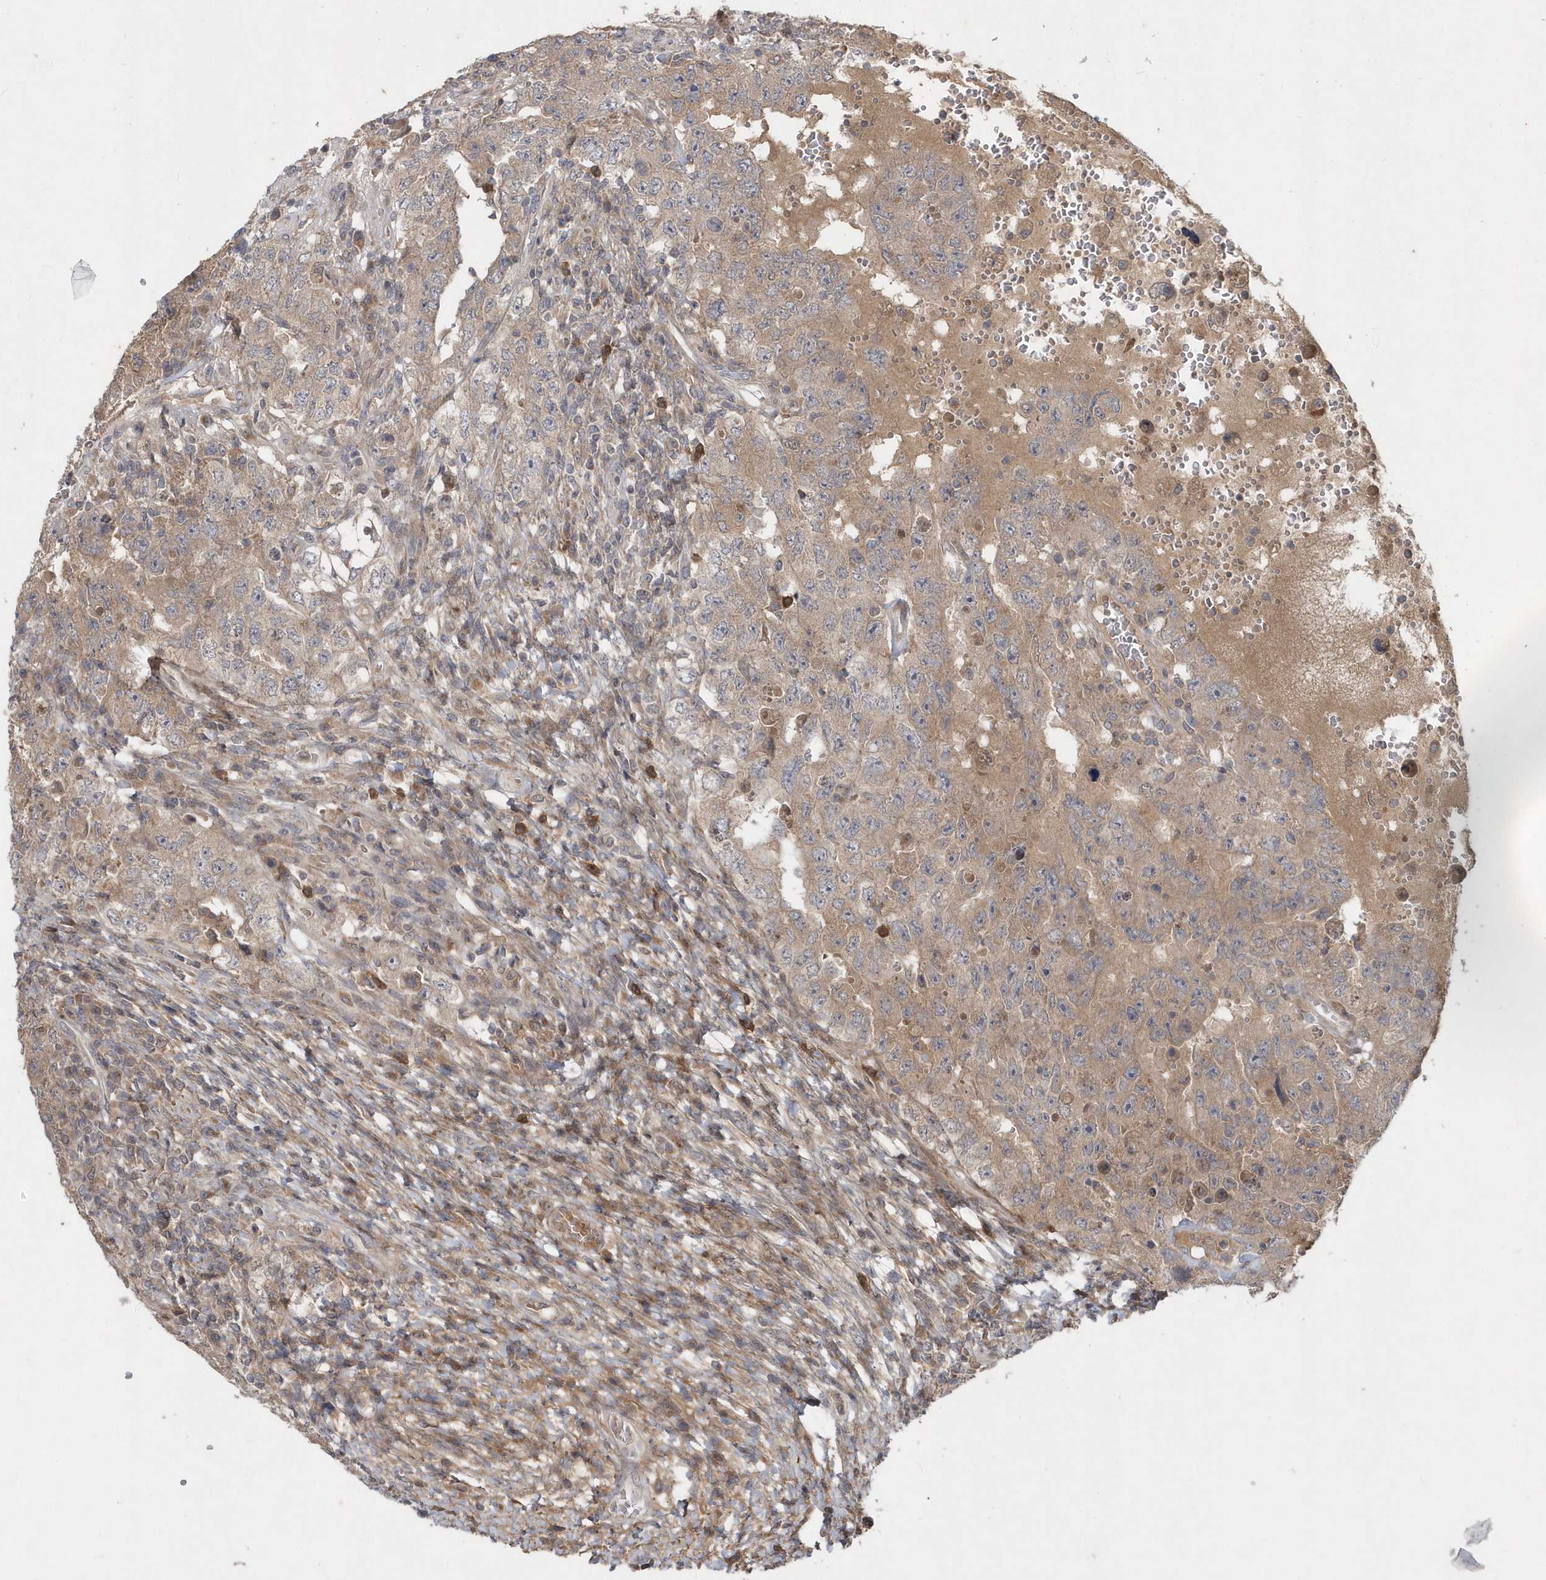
{"staining": {"intensity": "weak", "quantity": ">75%", "location": "cytoplasmic/membranous"}, "tissue": "testis cancer", "cell_type": "Tumor cells", "image_type": "cancer", "snomed": [{"axis": "morphology", "description": "Carcinoma, Embryonal, NOS"}, {"axis": "topography", "description": "Testis"}], "caption": "The immunohistochemical stain labels weak cytoplasmic/membranous staining in tumor cells of testis cancer (embryonal carcinoma) tissue.", "gene": "HMGCS1", "patient": {"sex": "male", "age": 26}}